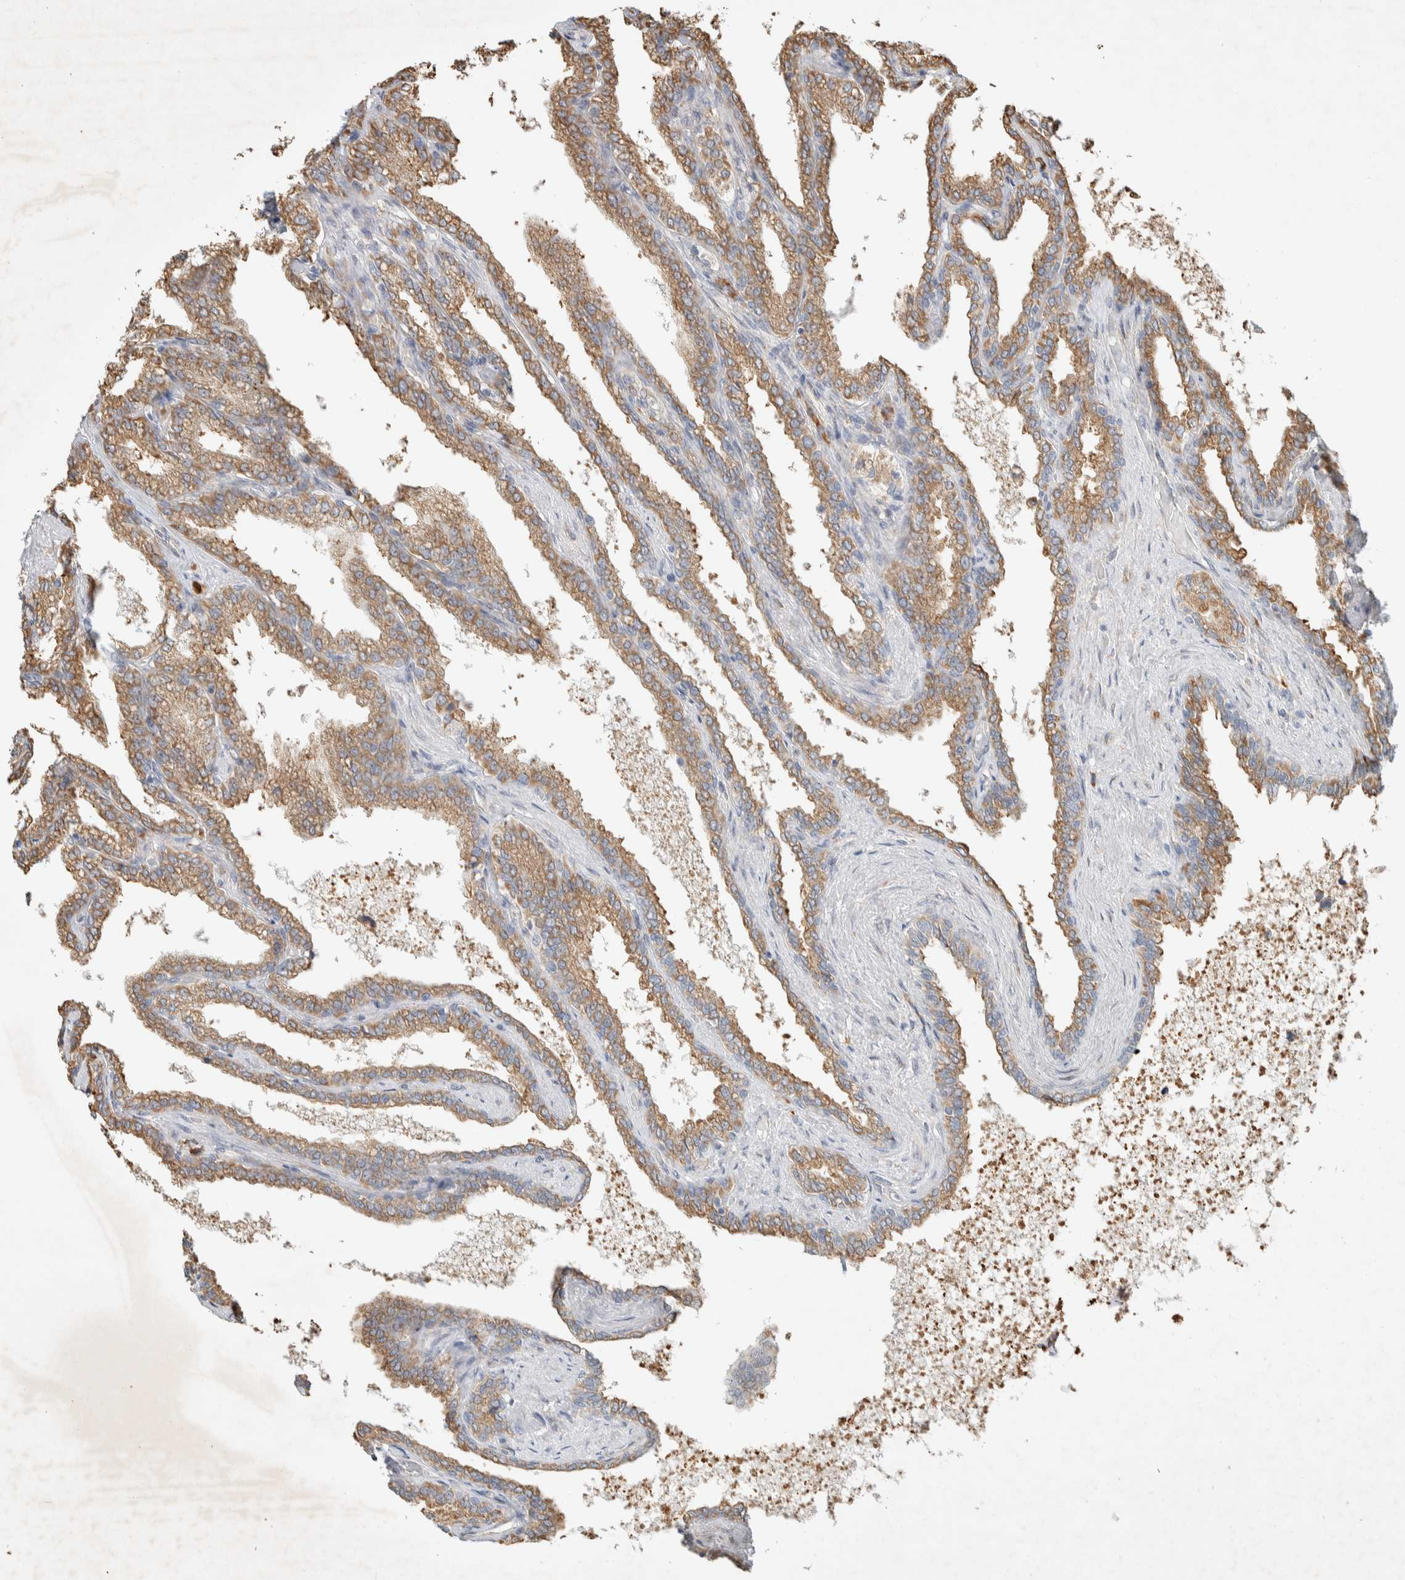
{"staining": {"intensity": "moderate", "quantity": ">75%", "location": "cytoplasmic/membranous"}, "tissue": "seminal vesicle", "cell_type": "Glandular cells", "image_type": "normal", "snomed": [{"axis": "morphology", "description": "Normal tissue, NOS"}, {"axis": "topography", "description": "Seminal veicle"}], "caption": "An immunohistochemistry micrograph of normal tissue is shown. Protein staining in brown labels moderate cytoplasmic/membranous positivity in seminal vesicle within glandular cells. Ihc stains the protein of interest in brown and the nuclei are stained blue.", "gene": "KLHL40", "patient": {"sex": "male", "age": 46}}